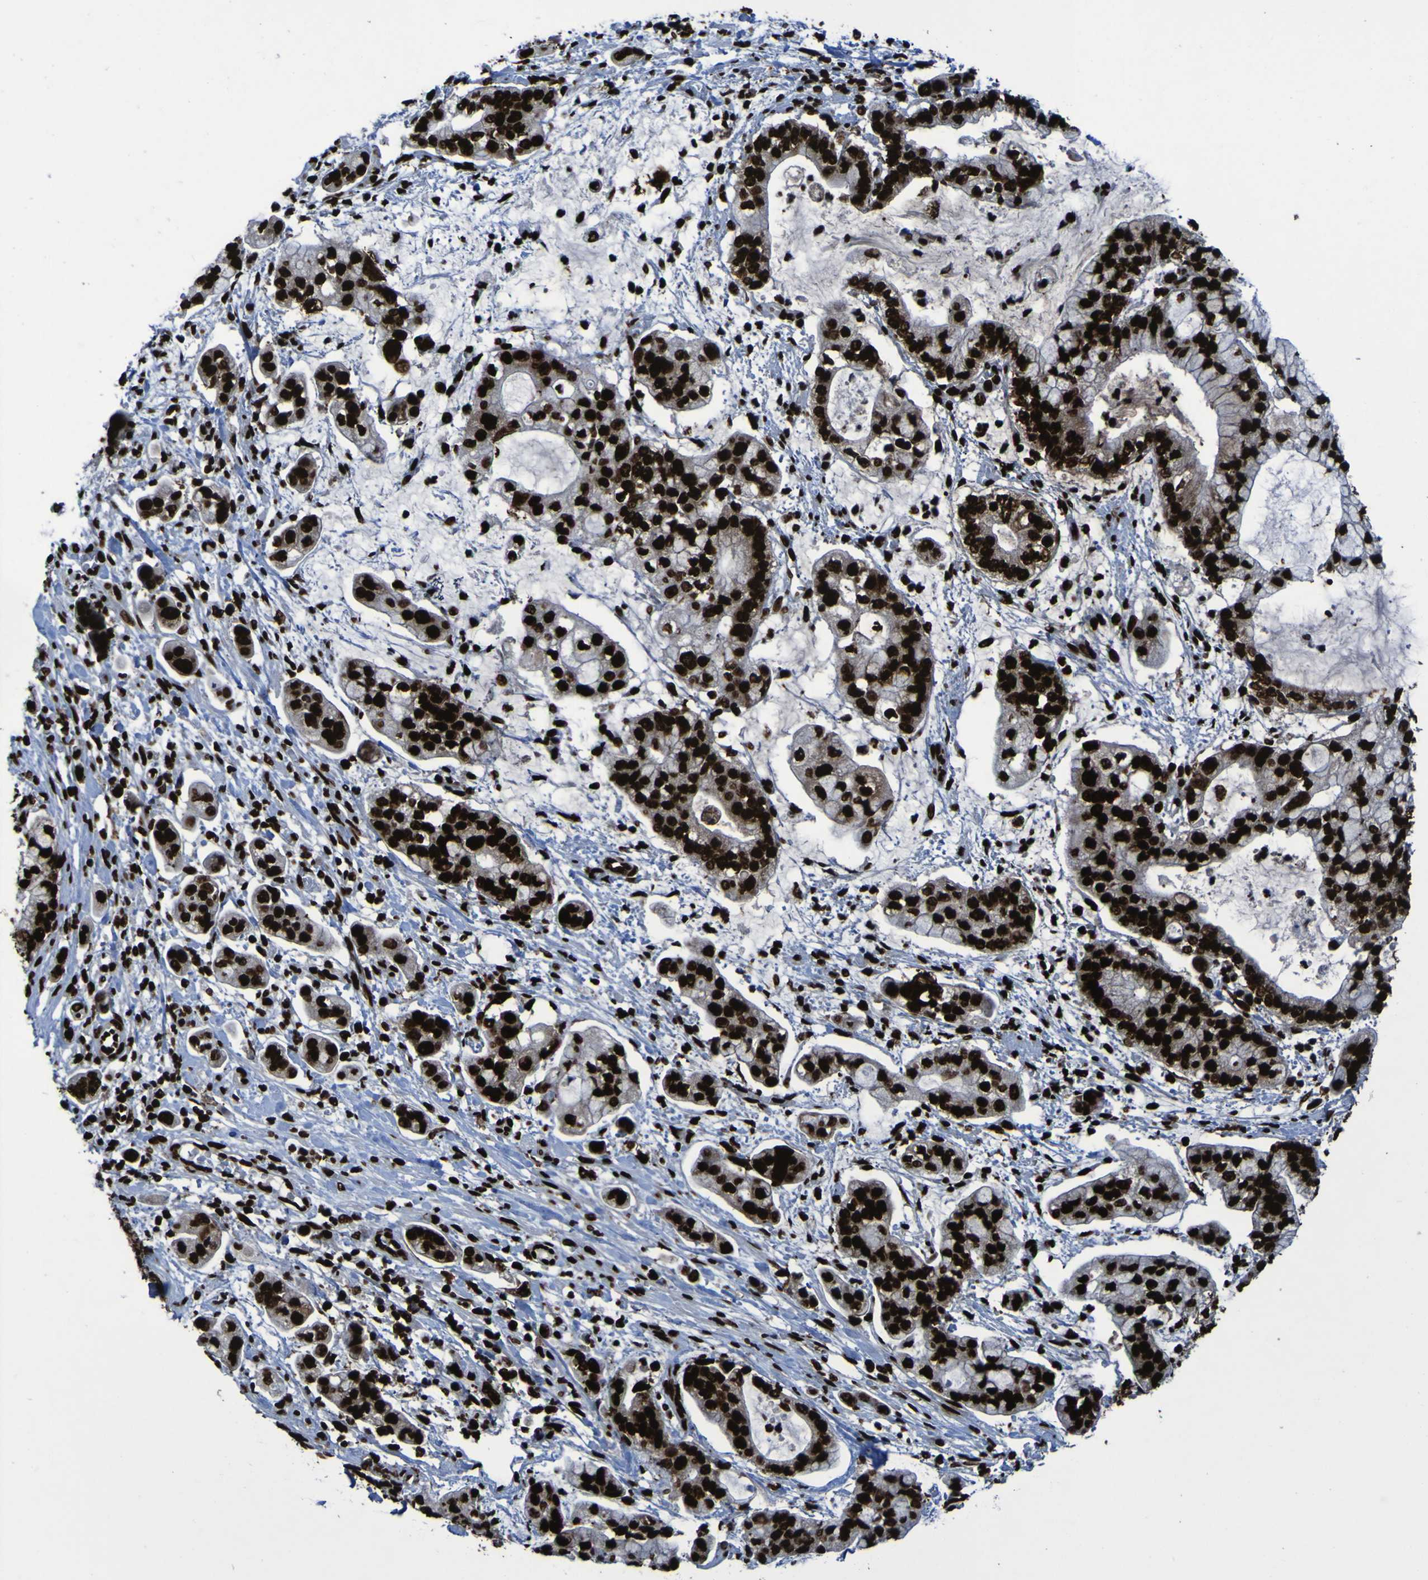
{"staining": {"intensity": "strong", "quantity": ">75%", "location": "nuclear"}, "tissue": "stomach cancer", "cell_type": "Tumor cells", "image_type": "cancer", "snomed": [{"axis": "morphology", "description": "Adenocarcinoma, NOS"}, {"axis": "topography", "description": "Stomach"}], "caption": "Human stomach adenocarcinoma stained with a brown dye shows strong nuclear positive staining in about >75% of tumor cells.", "gene": "NPM1", "patient": {"sex": "male", "age": 76}}